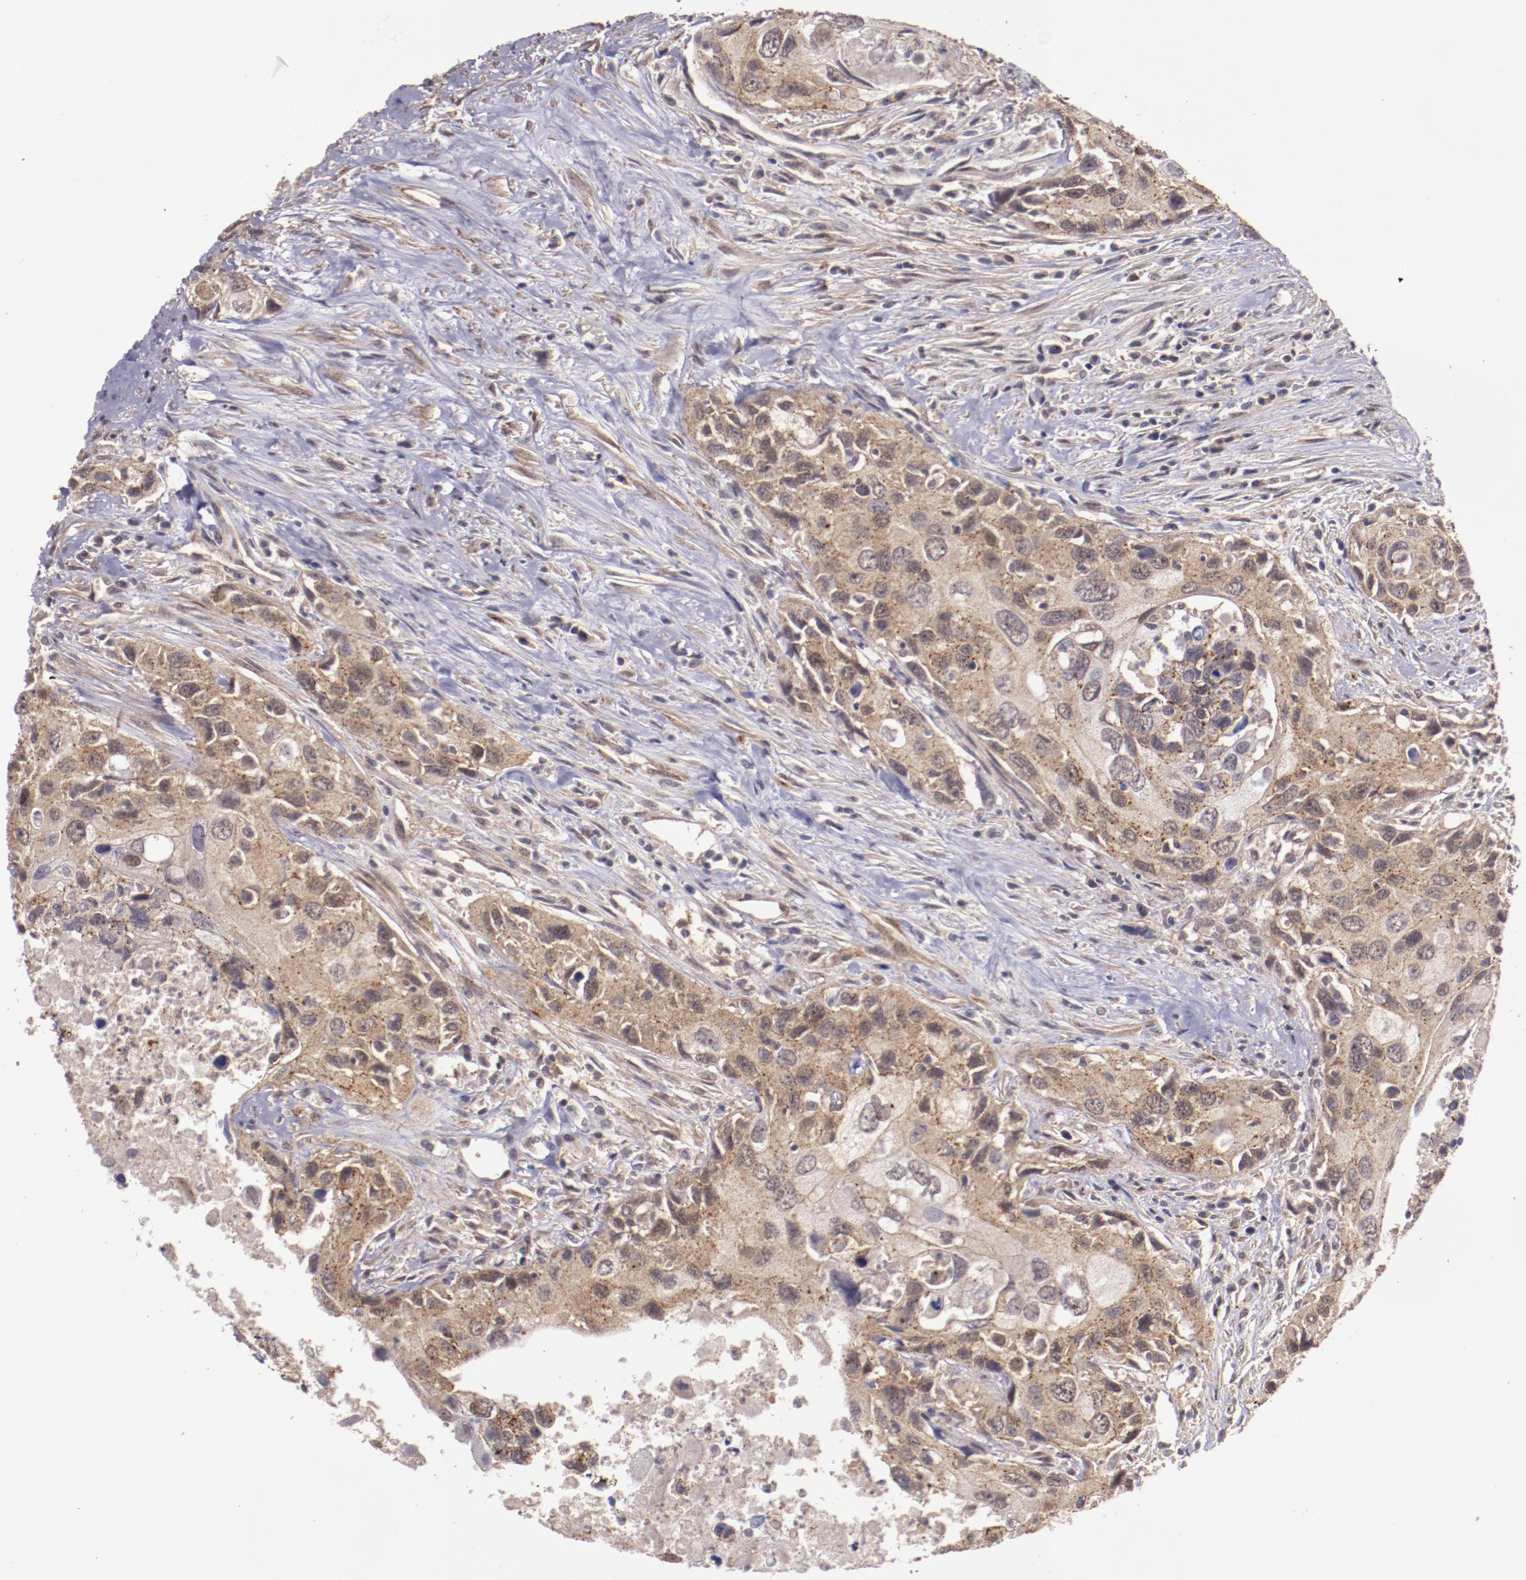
{"staining": {"intensity": "weak", "quantity": ">75%", "location": "cytoplasmic/membranous,nuclear"}, "tissue": "urothelial cancer", "cell_type": "Tumor cells", "image_type": "cancer", "snomed": [{"axis": "morphology", "description": "Urothelial carcinoma, High grade"}, {"axis": "topography", "description": "Urinary bladder"}], "caption": "Immunohistochemical staining of urothelial cancer reveals weak cytoplasmic/membranous and nuclear protein staining in about >75% of tumor cells.", "gene": "FTSJ1", "patient": {"sex": "male", "age": 71}}